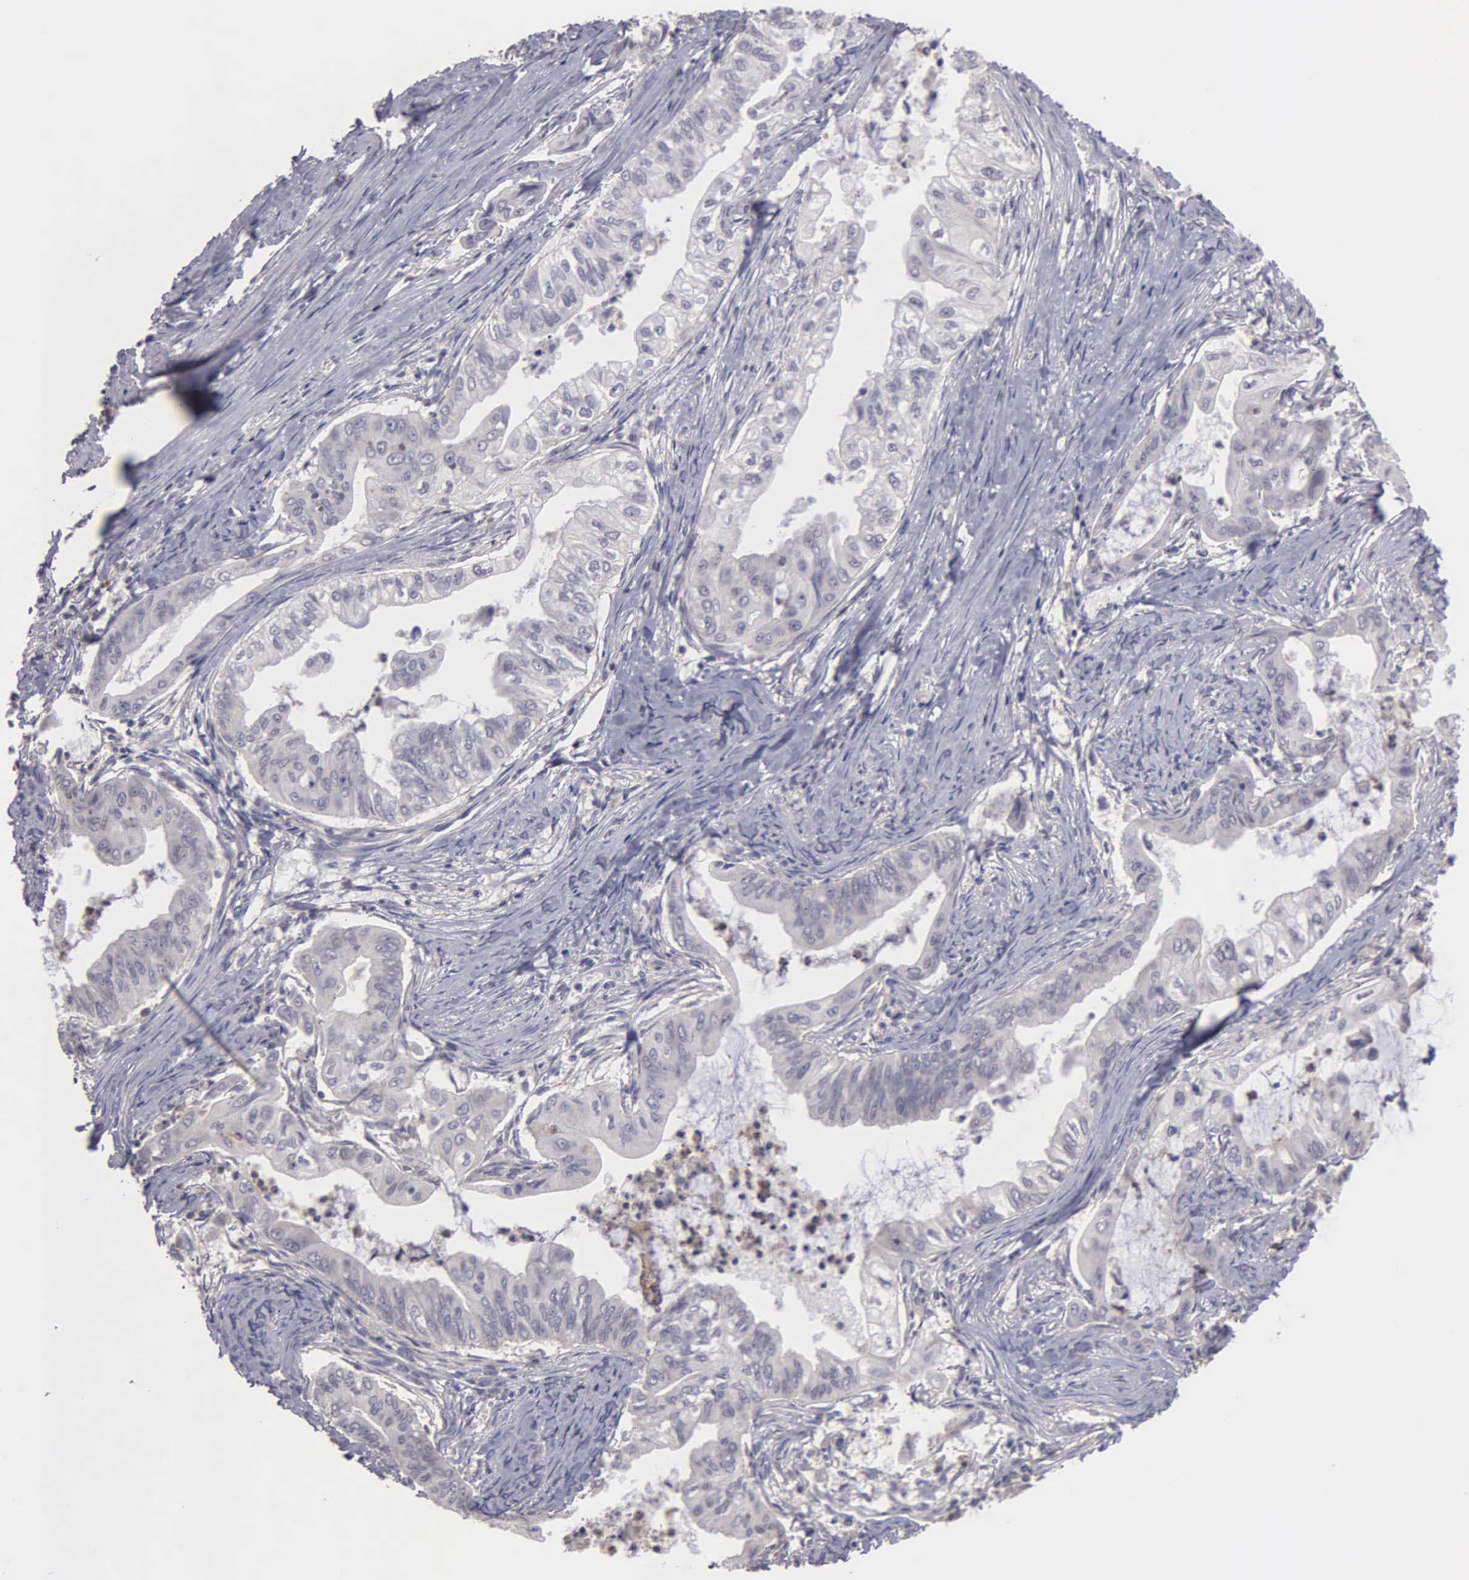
{"staining": {"intensity": "negative", "quantity": "none", "location": "none"}, "tissue": "stomach cancer", "cell_type": "Tumor cells", "image_type": "cancer", "snomed": [{"axis": "morphology", "description": "Adenocarcinoma, NOS"}, {"axis": "topography", "description": "Stomach, upper"}], "caption": "Adenocarcinoma (stomach) was stained to show a protein in brown. There is no significant expression in tumor cells. (DAB IHC, high magnification).", "gene": "BRD1", "patient": {"sex": "male", "age": 80}}